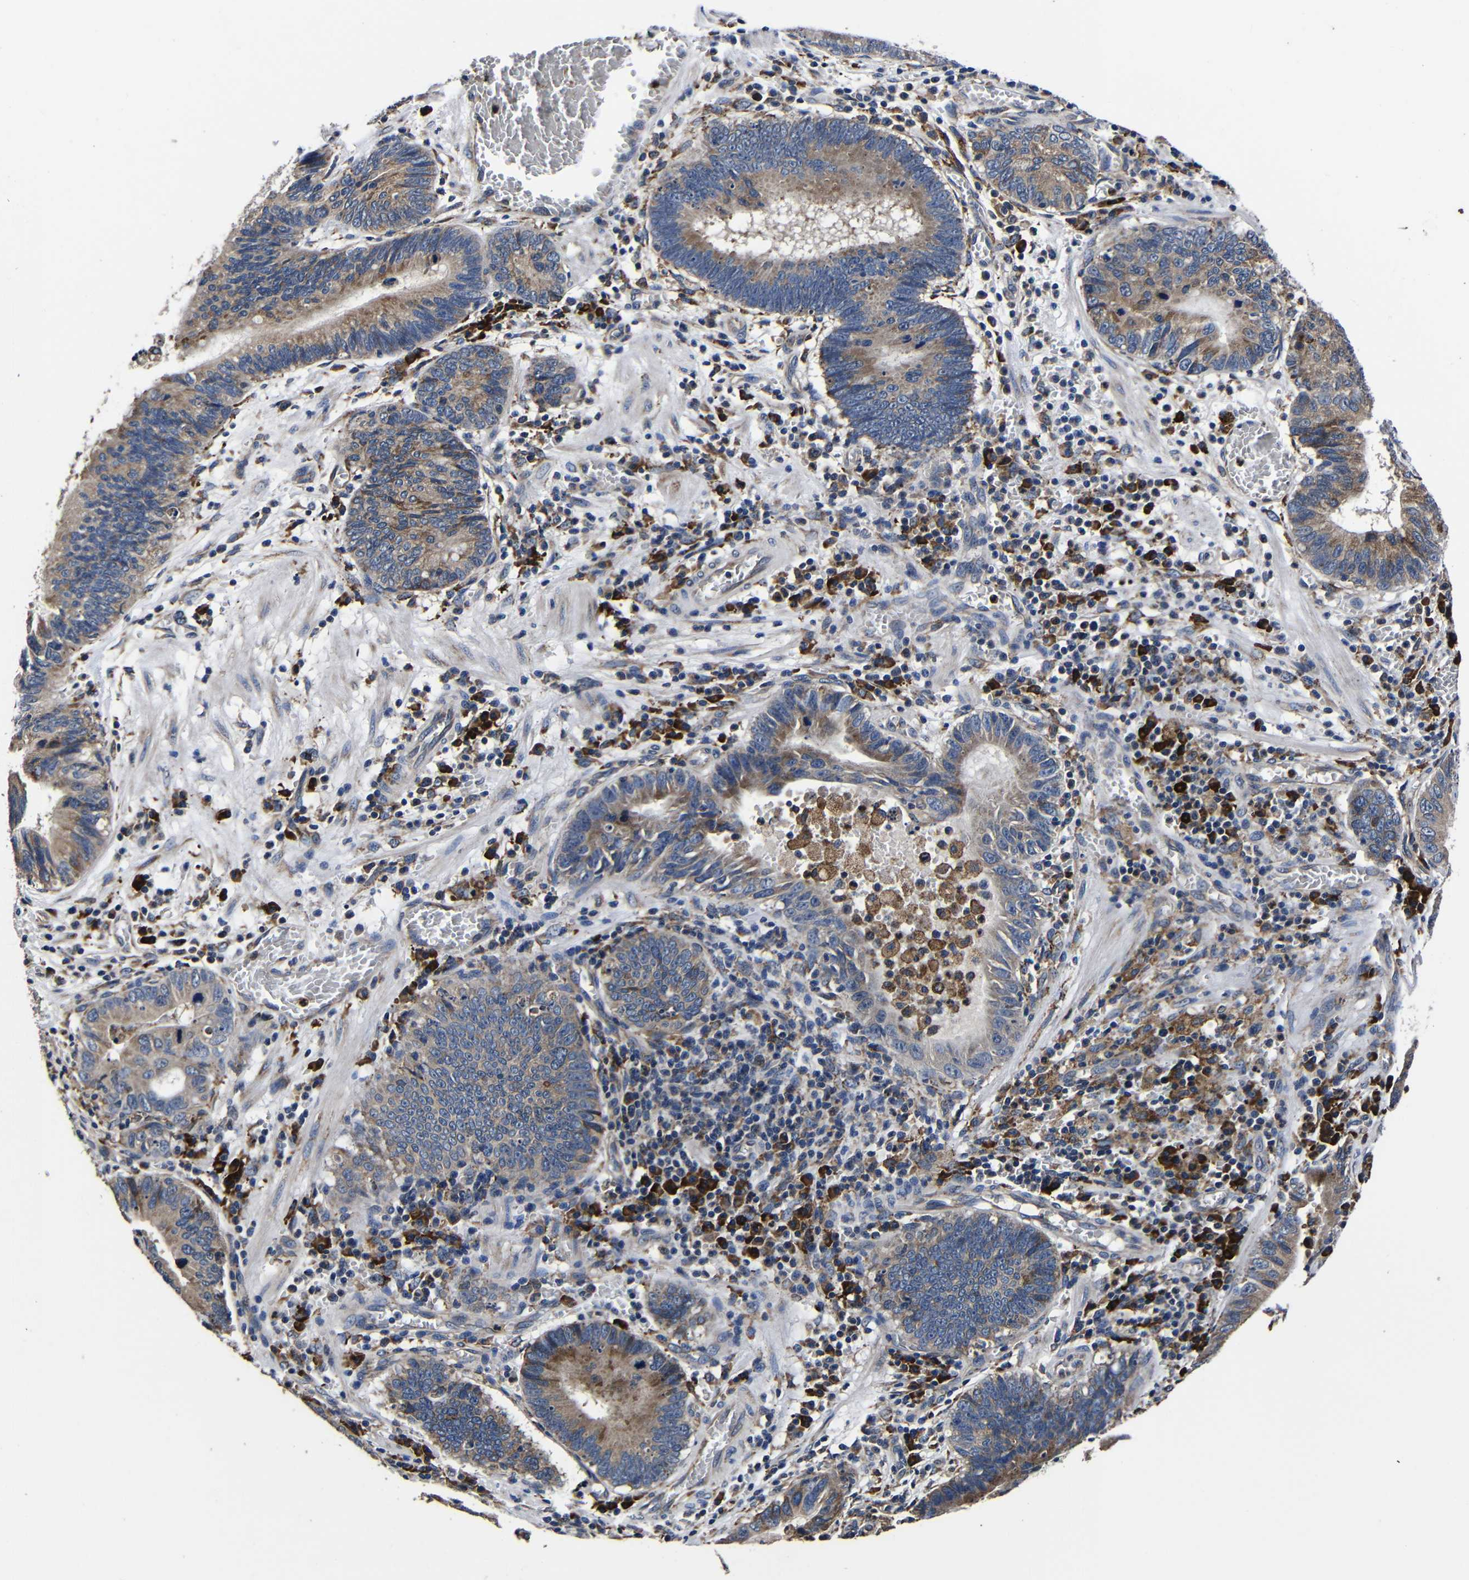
{"staining": {"intensity": "moderate", "quantity": ">75%", "location": "cytoplasmic/membranous"}, "tissue": "stomach cancer", "cell_type": "Tumor cells", "image_type": "cancer", "snomed": [{"axis": "morphology", "description": "Adenocarcinoma, NOS"}, {"axis": "topography", "description": "Stomach"}, {"axis": "topography", "description": "Gastric cardia"}], "caption": "The histopathology image shows staining of stomach cancer, revealing moderate cytoplasmic/membranous protein staining (brown color) within tumor cells. (Brightfield microscopy of DAB IHC at high magnification).", "gene": "SCN9A", "patient": {"sex": "male", "age": 59}}